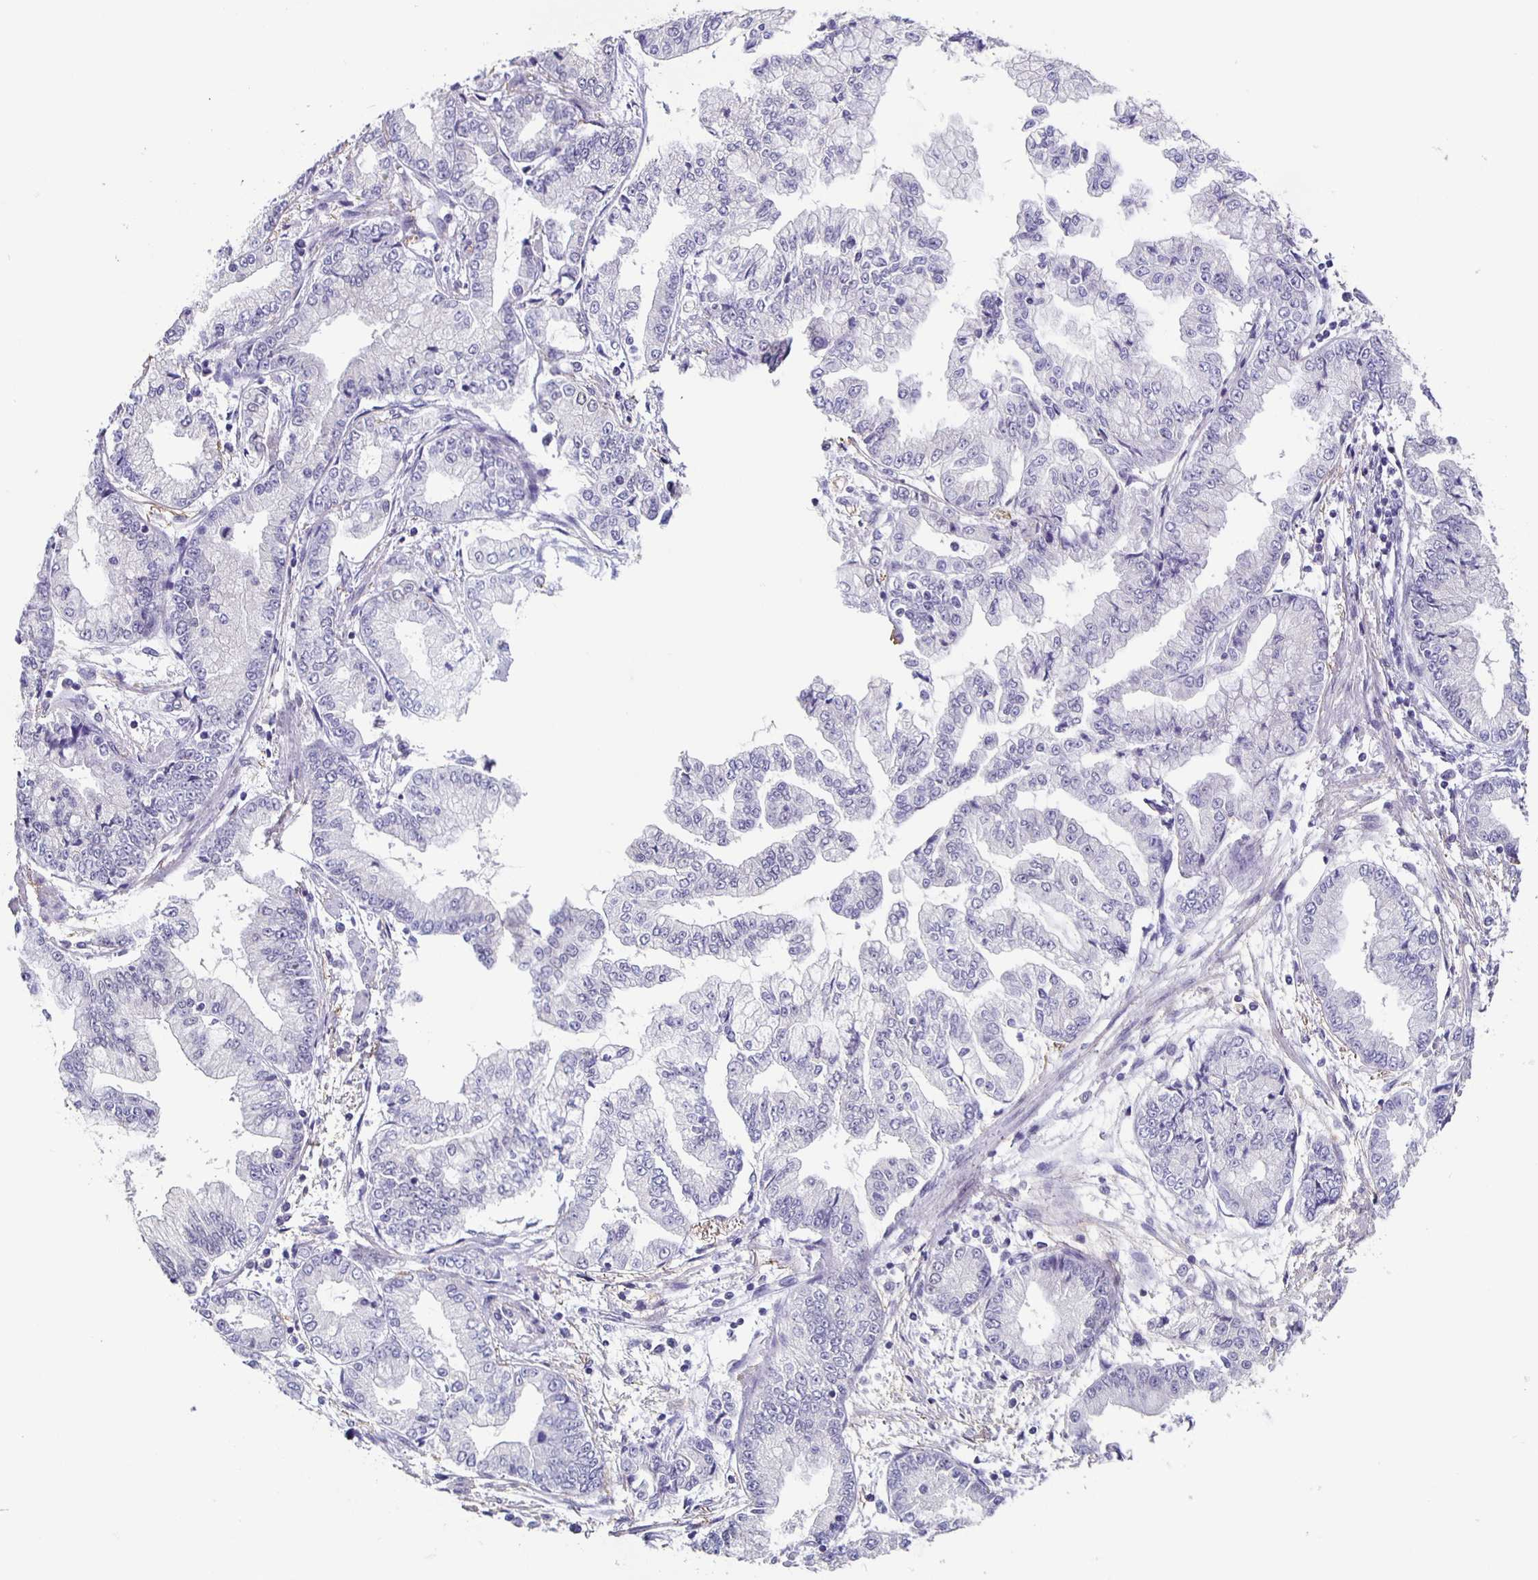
{"staining": {"intensity": "negative", "quantity": "none", "location": "none"}, "tissue": "stomach cancer", "cell_type": "Tumor cells", "image_type": "cancer", "snomed": [{"axis": "morphology", "description": "Adenocarcinoma, NOS"}, {"axis": "topography", "description": "Stomach, upper"}], "caption": "Adenocarcinoma (stomach) was stained to show a protein in brown. There is no significant expression in tumor cells.", "gene": "CARNS1", "patient": {"sex": "female", "age": 74}}